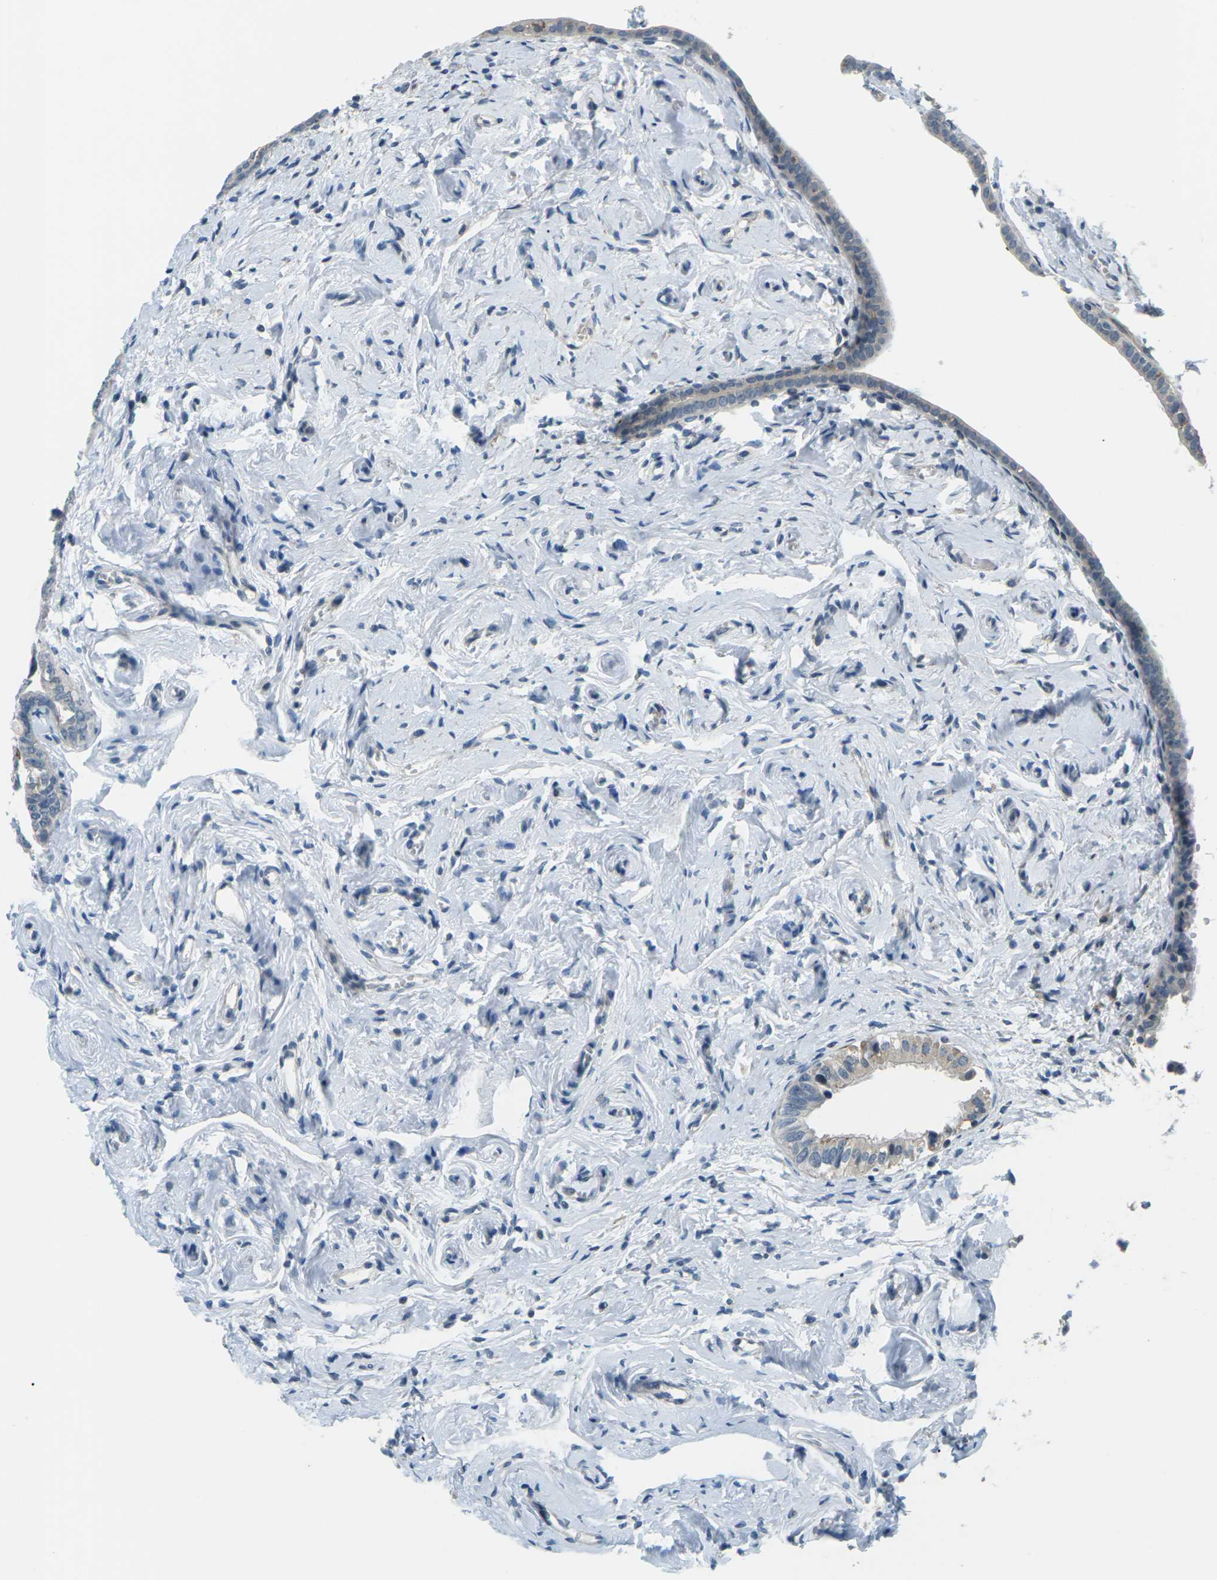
{"staining": {"intensity": "negative", "quantity": "none", "location": "none"}, "tissue": "fallopian tube", "cell_type": "Glandular cells", "image_type": "normal", "snomed": [{"axis": "morphology", "description": "Normal tissue, NOS"}, {"axis": "topography", "description": "Fallopian tube"}], "caption": "Image shows no significant protein positivity in glandular cells of unremarkable fallopian tube.", "gene": "SLC13A3", "patient": {"sex": "female", "age": 71}}